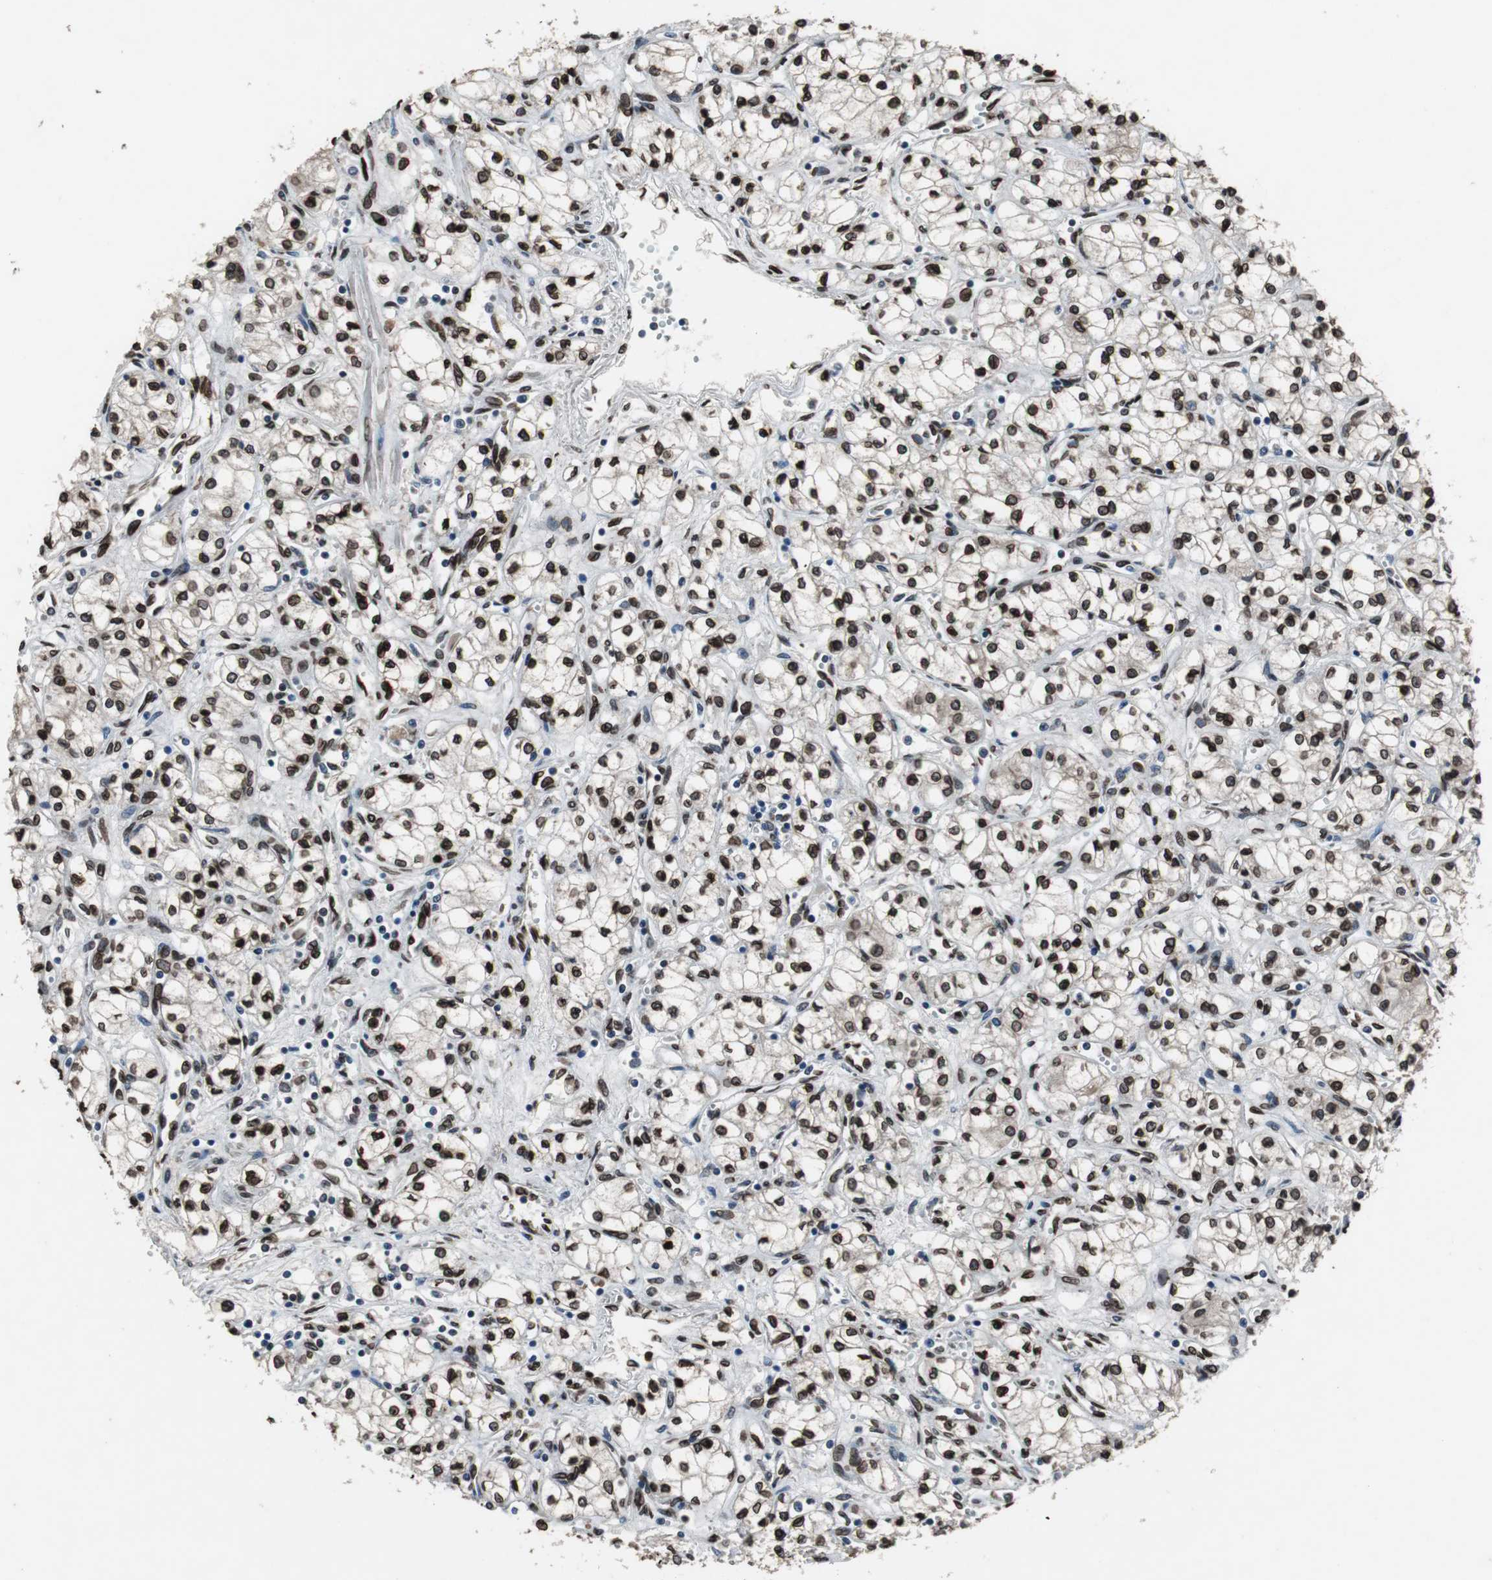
{"staining": {"intensity": "strong", "quantity": ">75%", "location": "cytoplasmic/membranous,nuclear"}, "tissue": "renal cancer", "cell_type": "Tumor cells", "image_type": "cancer", "snomed": [{"axis": "morphology", "description": "Normal tissue, NOS"}, {"axis": "morphology", "description": "Adenocarcinoma, NOS"}, {"axis": "topography", "description": "Kidney"}], "caption": "A brown stain labels strong cytoplasmic/membranous and nuclear staining of a protein in renal cancer tumor cells.", "gene": "LMNA", "patient": {"sex": "male", "age": 59}}